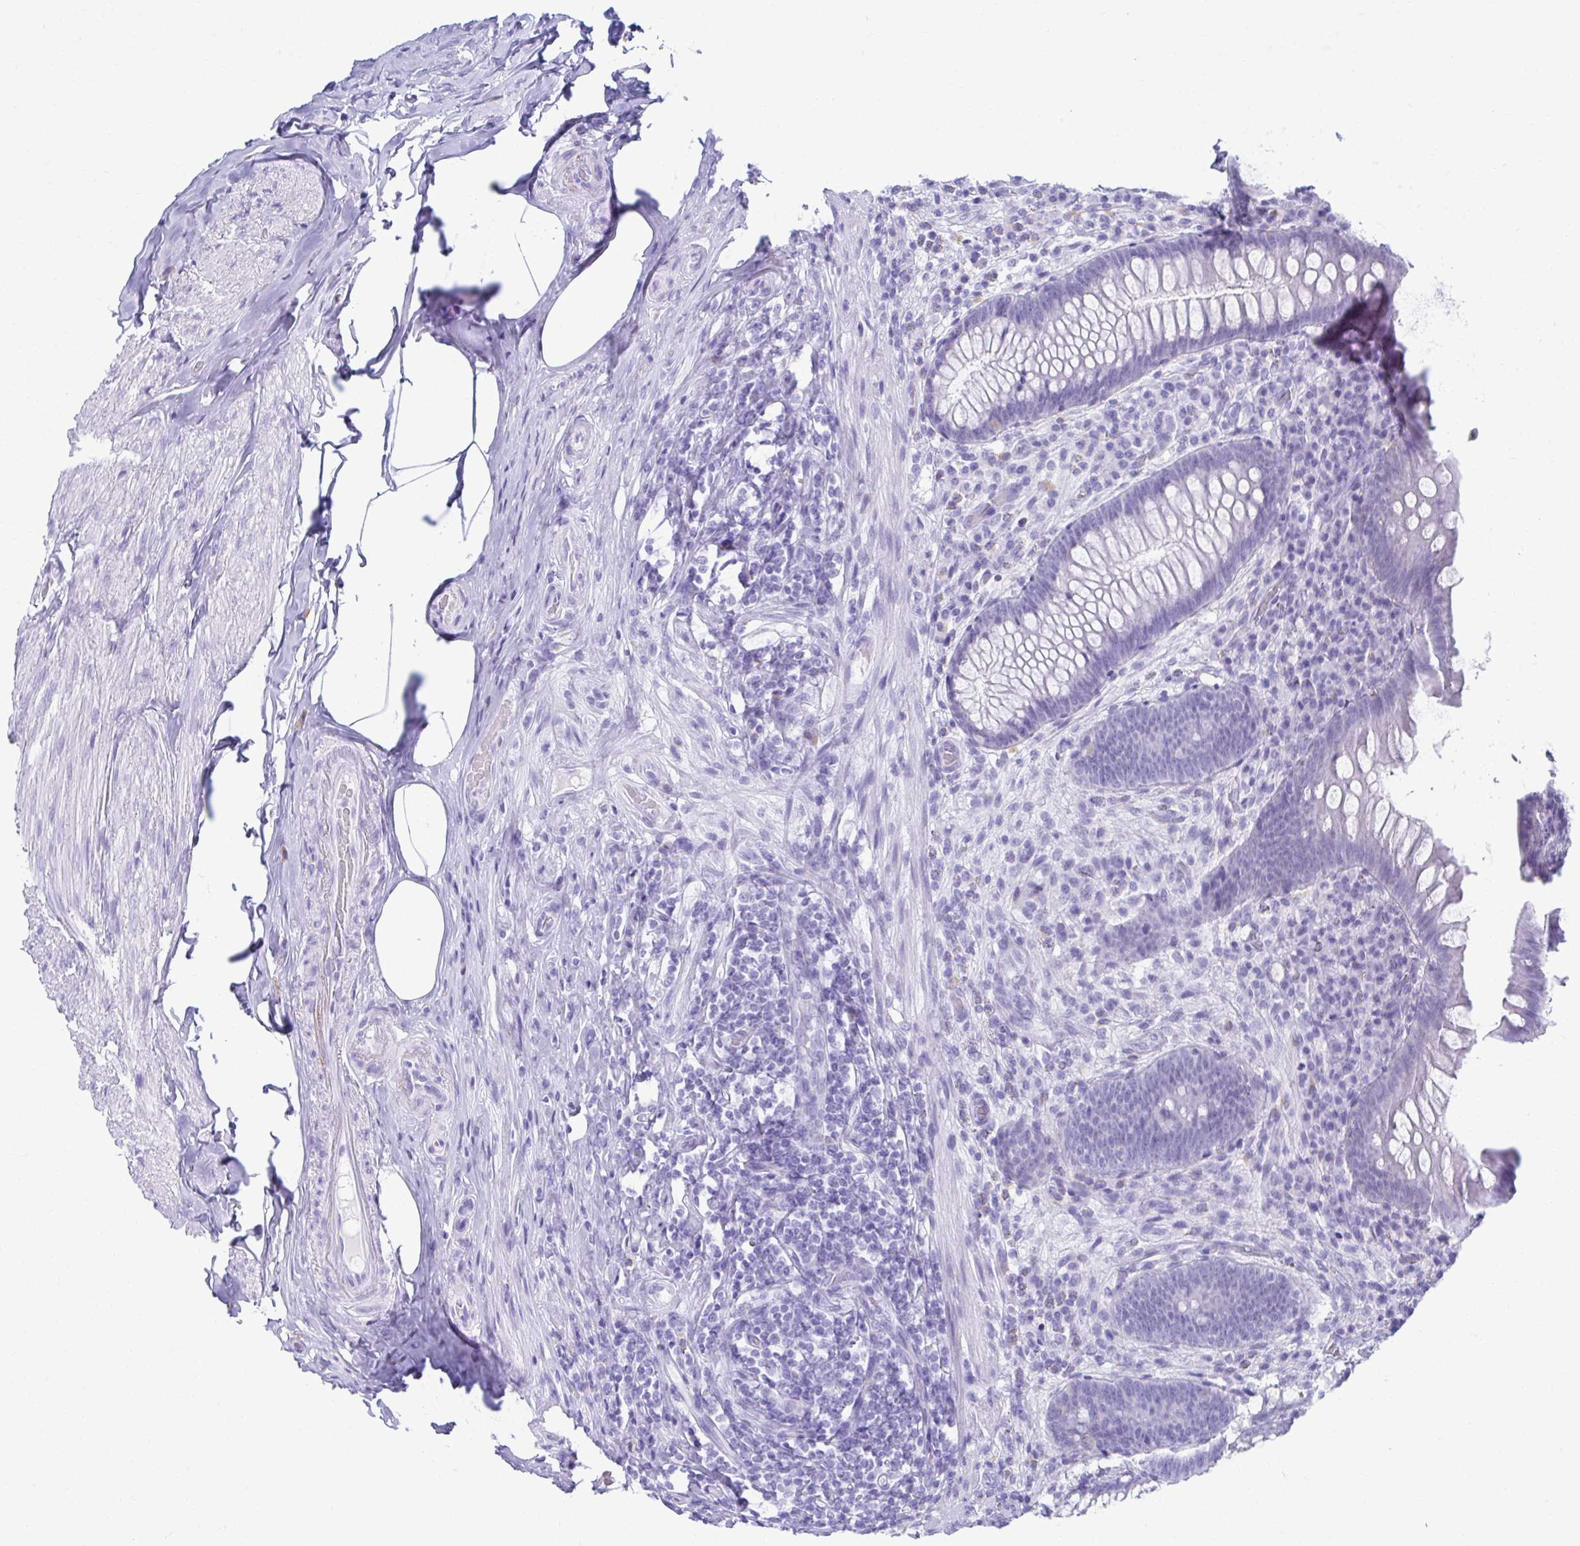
{"staining": {"intensity": "negative", "quantity": "none", "location": "none"}, "tissue": "appendix", "cell_type": "Glandular cells", "image_type": "normal", "snomed": [{"axis": "morphology", "description": "Normal tissue, NOS"}, {"axis": "topography", "description": "Appendix"}], "caption": "Protein analysis of unremarkable appendix exhibits no significant positivity in glandular cells.", "gene": "ATP4B", "patient": {"sex": "male", "age": 71}}